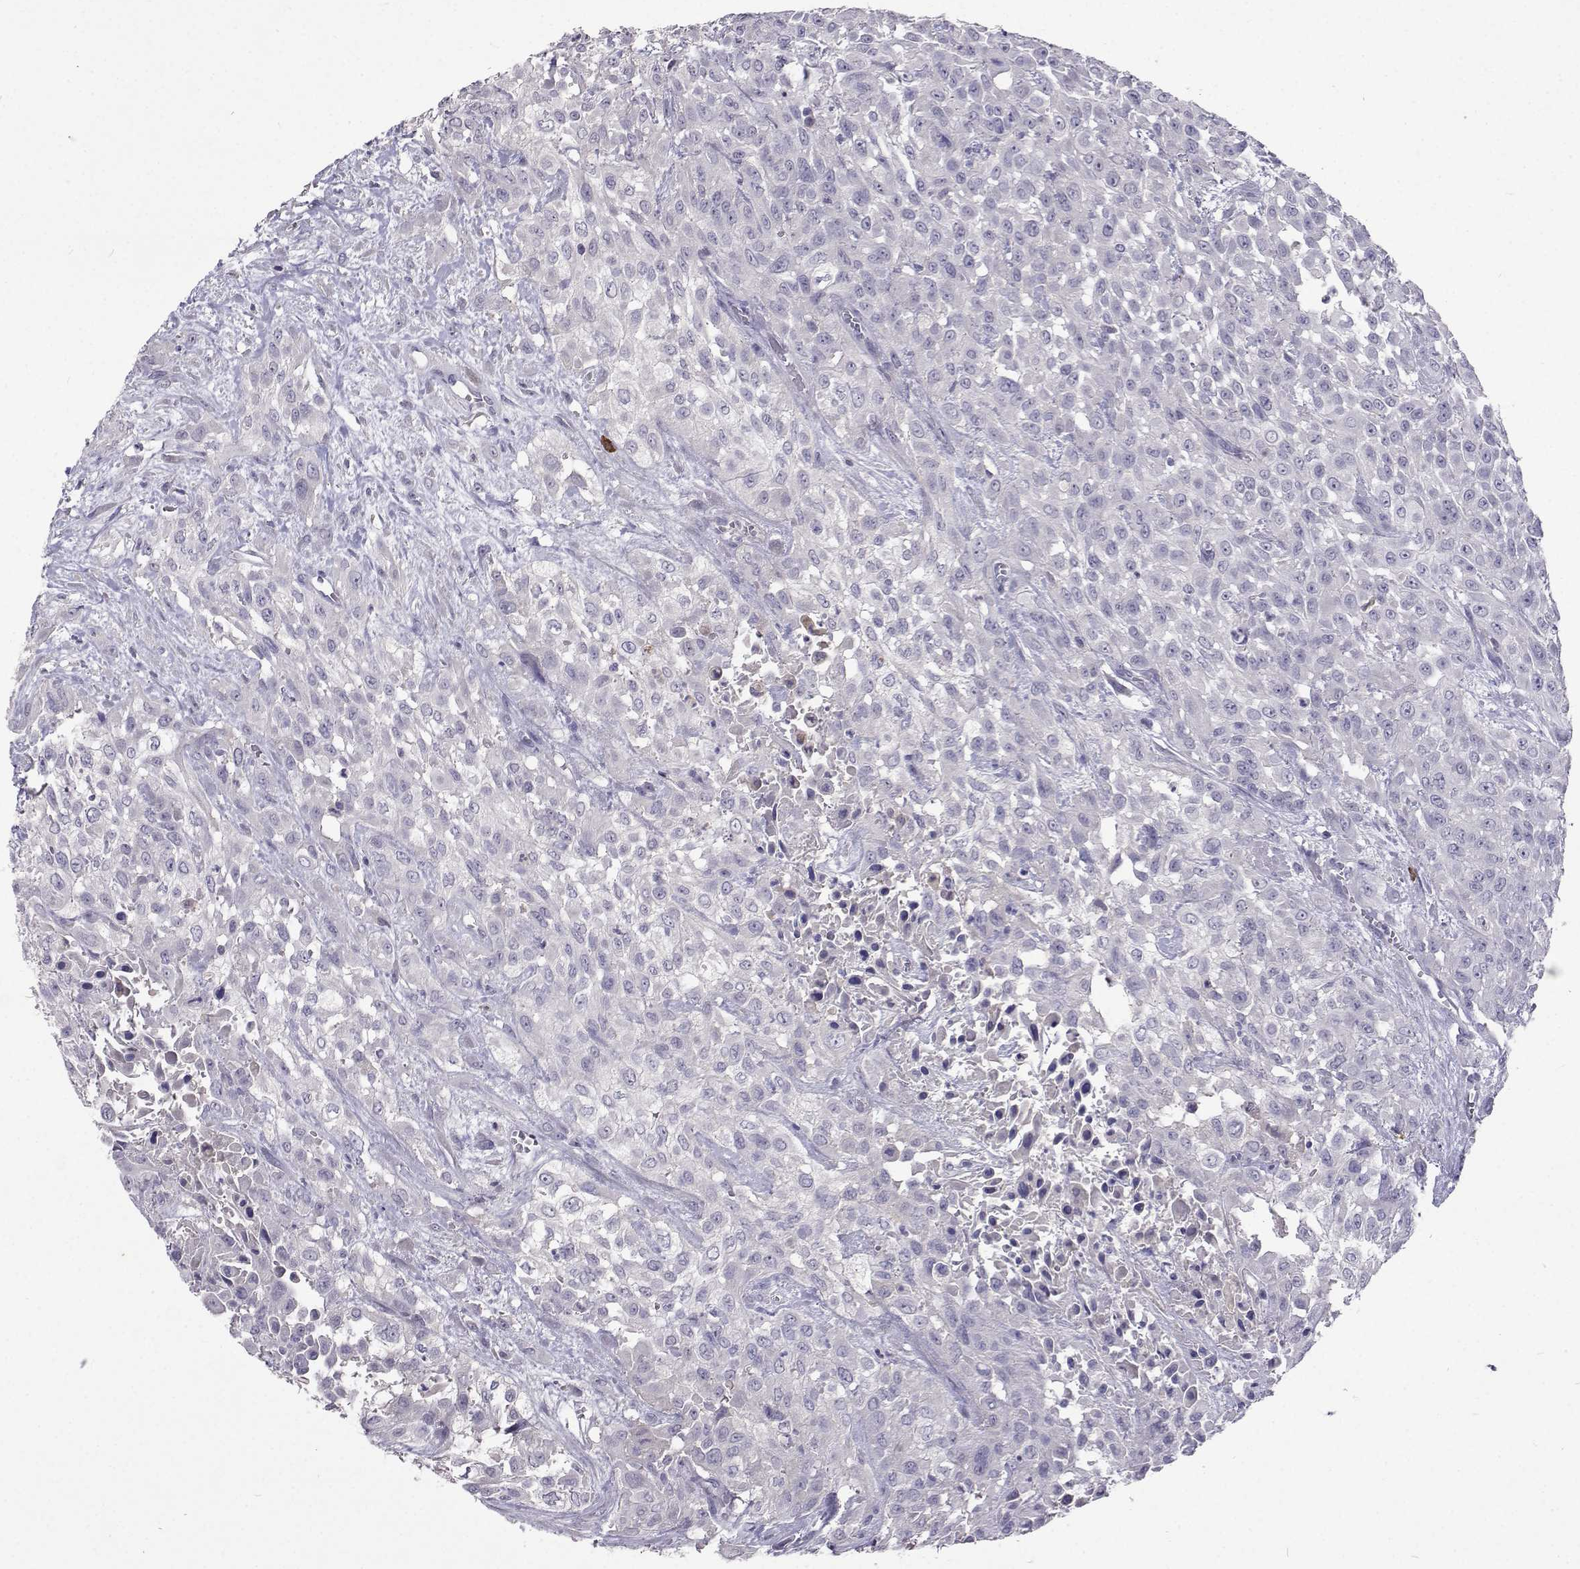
{"staining": {"intensity": "negative", "quantity": "none", "location": "none"}, "tissue": "urothelial cancer", "cell_type": "Tumor cells", "image_type": "cancer", "snomed": [{"axis": "morphology", "description": "Urothelial carcinoma, High grade"}, {"axis": "topography", "description": "Urinary bladder"}], "caption": "IHC micrograph of neoplastic tissue: human urothelial cancer stained with DAB (3,3'-diaminobenzidine) reveals no significant protein staining in tumor cells. Nuclei are stained in blue.", "gene": "CFAP44", "patient": {"sex": "male", "age": 57}}